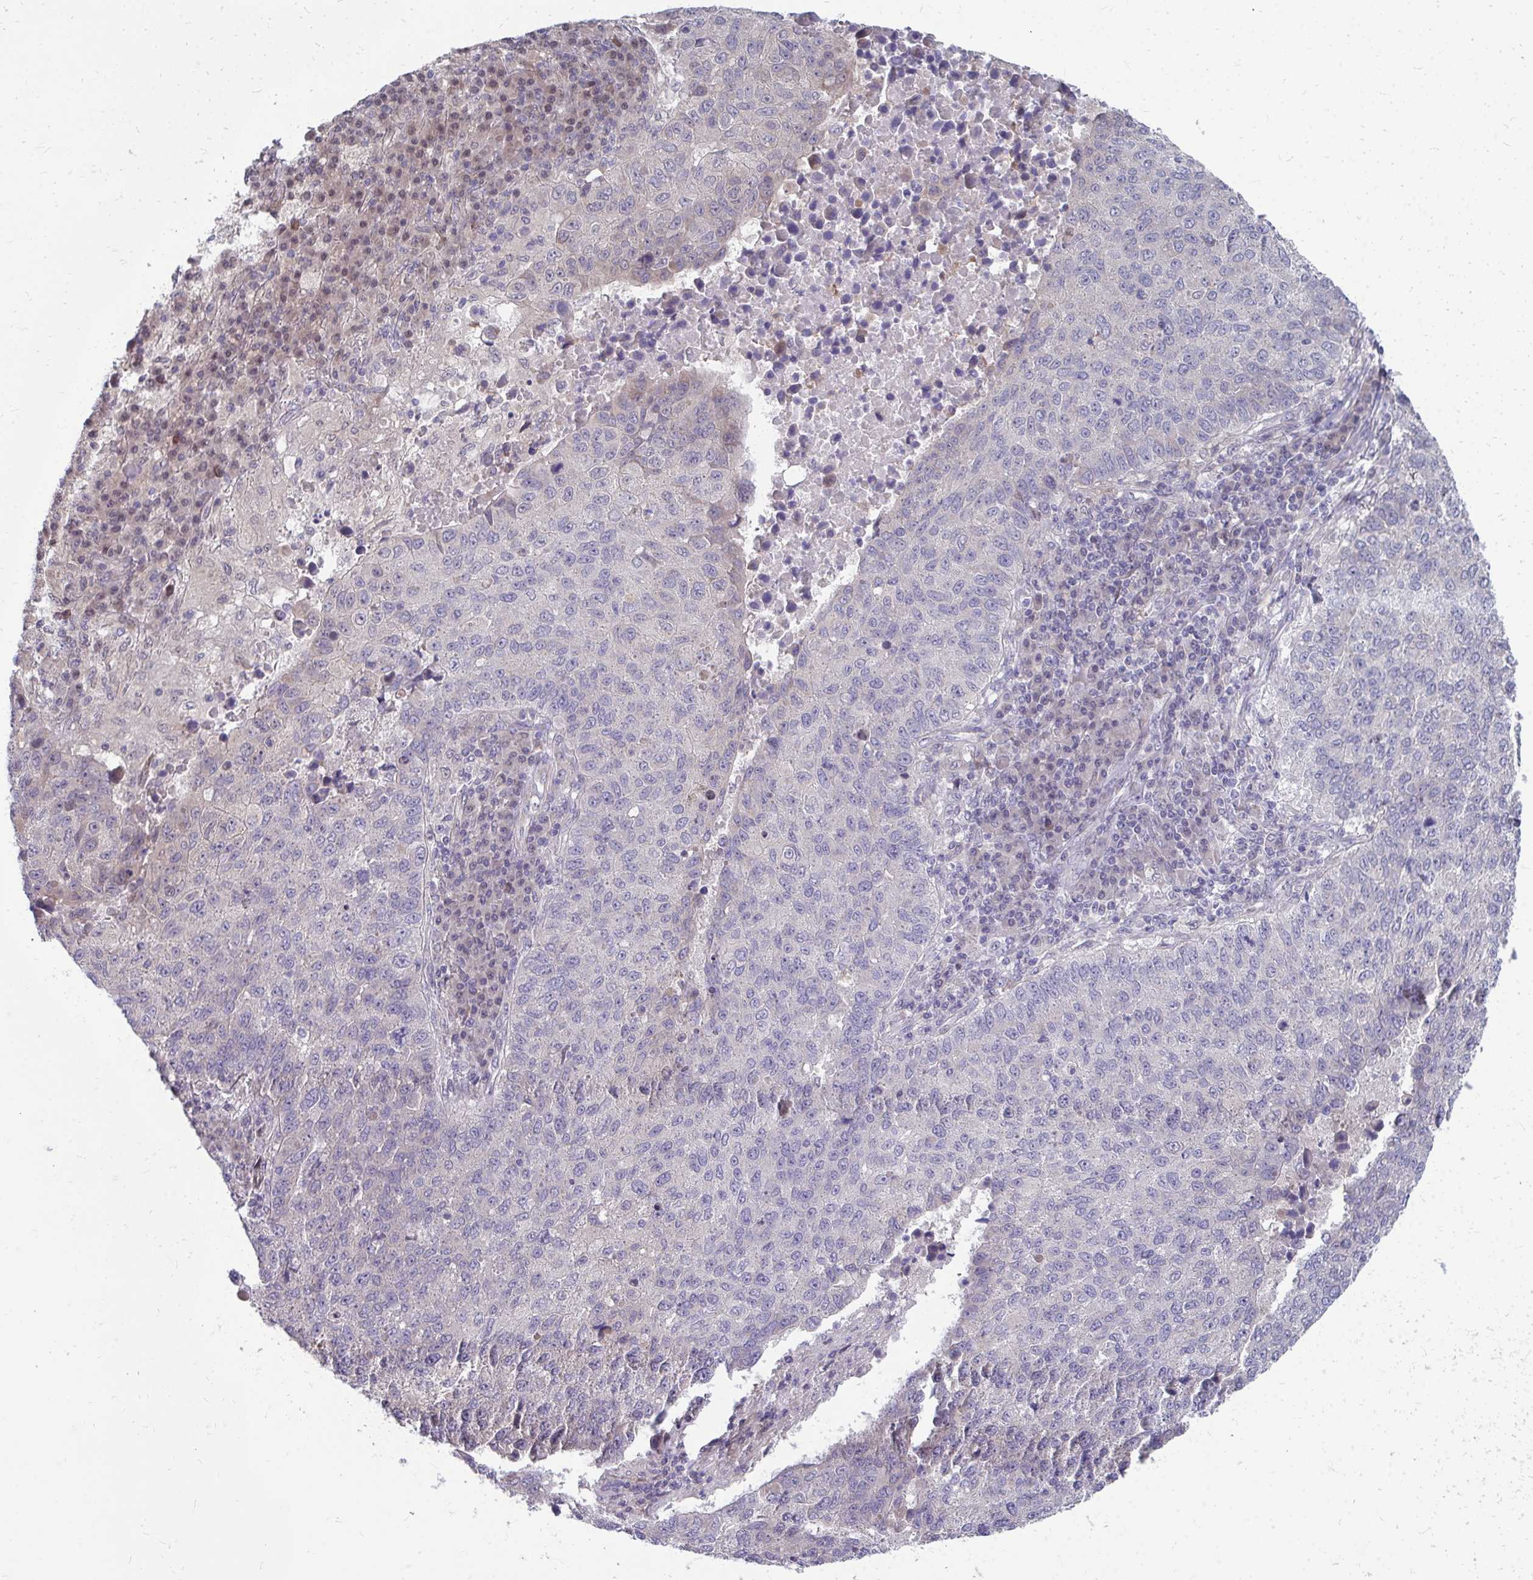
{"staining": {"intensity": "negative", "quantity": "none", "location": "none"}, "tissue": "lung cancer", "cell_type": "Tumor cells", "image_type": "cancer", "snomed": [{"axis": "morphology", "description": "Squamous cell carcinoma, NOS"}, {"axis": "topography", "description": "Lung"}], "caption": "The immunohistochemistry (IHC) micrograph has no significant staining in tumor cells of squamous cell carcinoma (lung) tissue. (DAB immunohistochemistry (IHC) visualized using brightfield microscopy, high magnification).", "gene": "MROH8", "patient": {"sex": "male", "age": 73}}